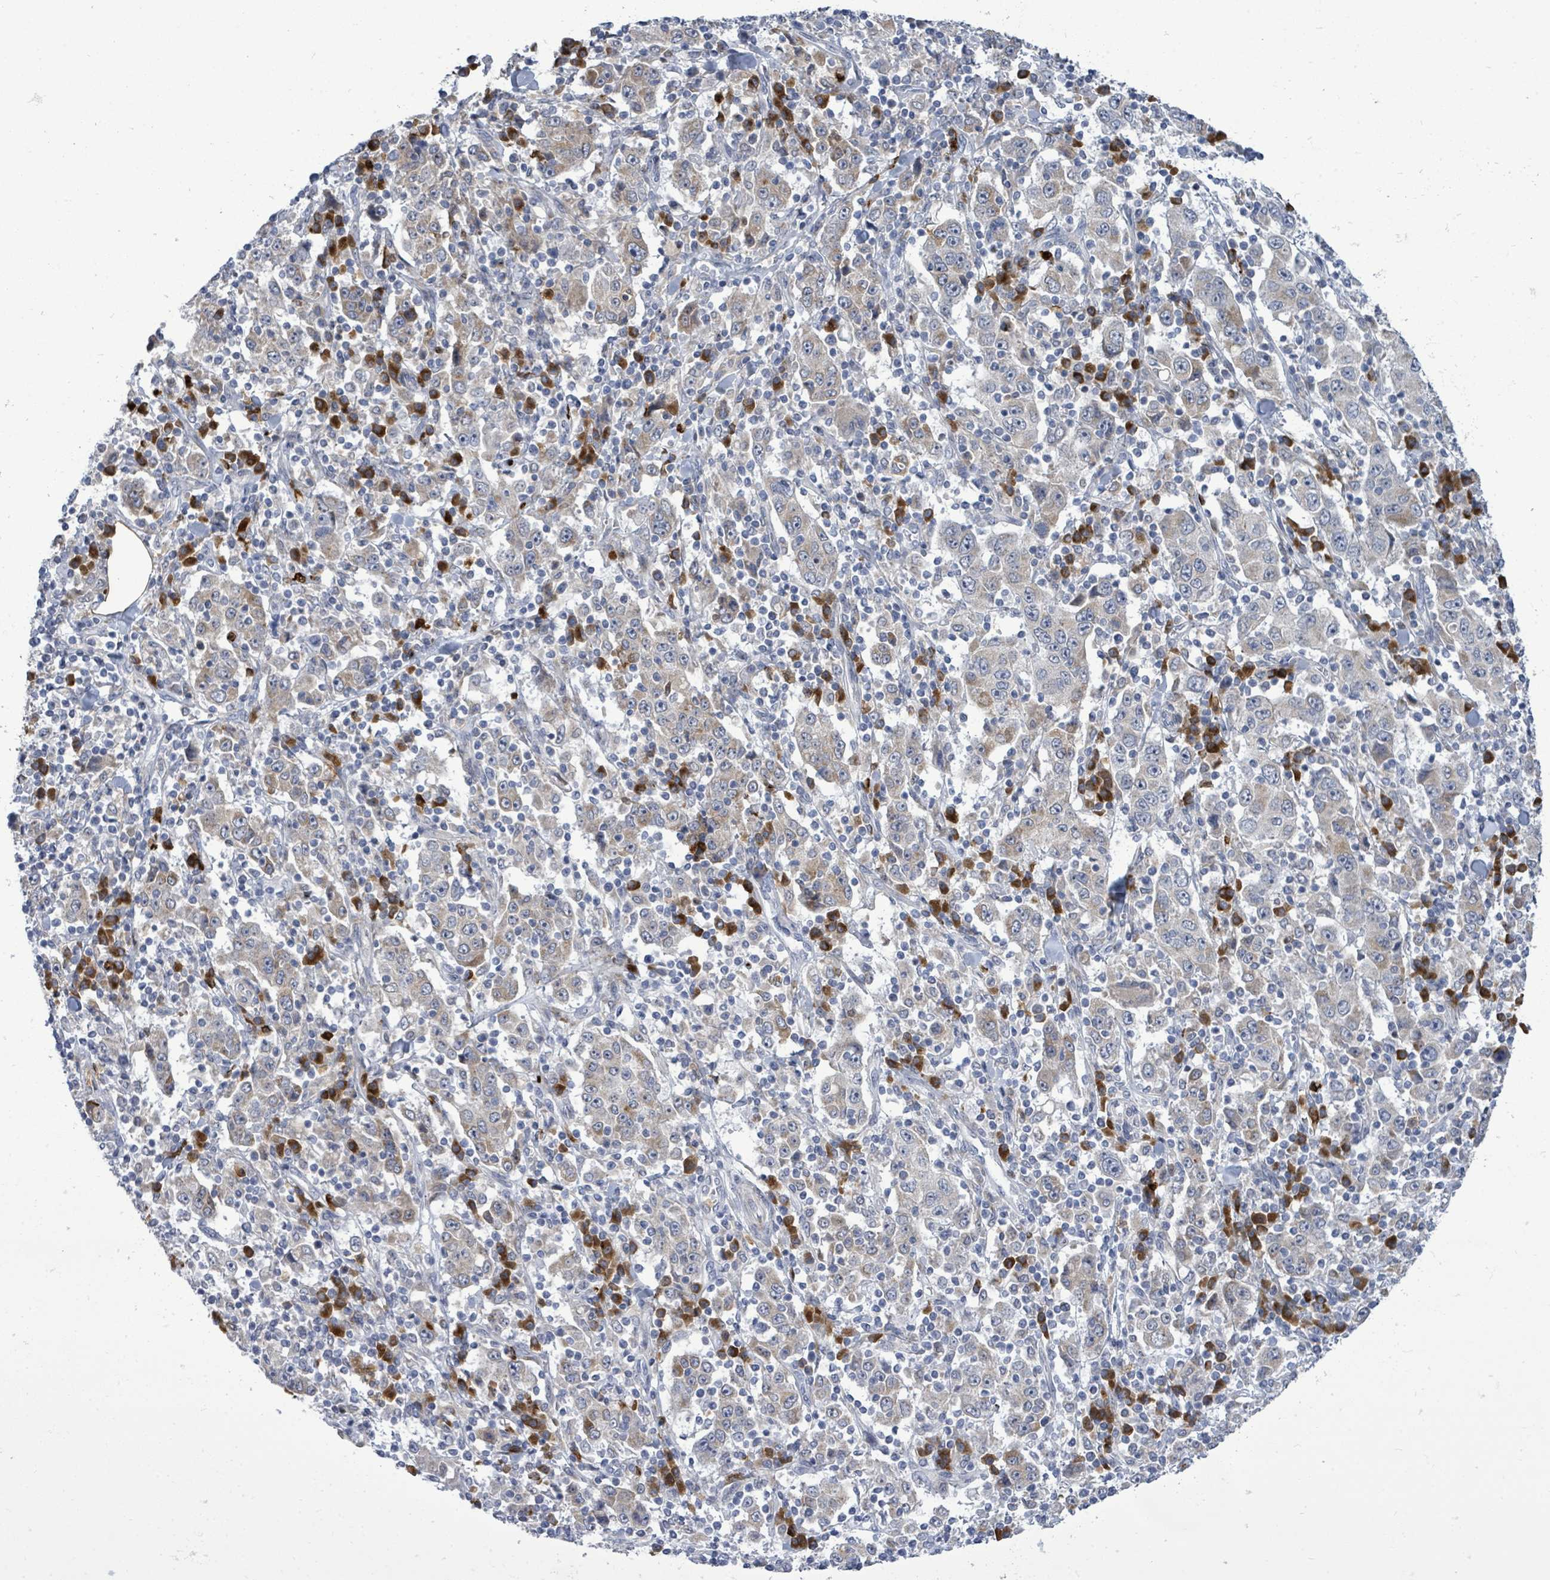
{"staining": {"intensity": "weak", "quantity": "25%-75%", "location": "cytoplasmic/membranous"}, "tissue": "stomach cancer", "cell_type": "Tumor cells", "image_type": "cancer", "snomed": [{"axis": "morphology", "description": "Normal tissue, NOS"}, {"axis": "morphology", "description": "Adenocarcinoma, NOS"}, {"axis": "topography", "description": "Stomach, upper"}, {"axis": "topography", "description": "Stomach"}], "caption": "Protein positivity by IHC demonstrates weak cytoplasmic/membranous expression in about 25%-75% of tumor cells in stomach adenocarcinoma.", "gene": "SAR1A", "patient": {"sex": "male", "age": 59}}